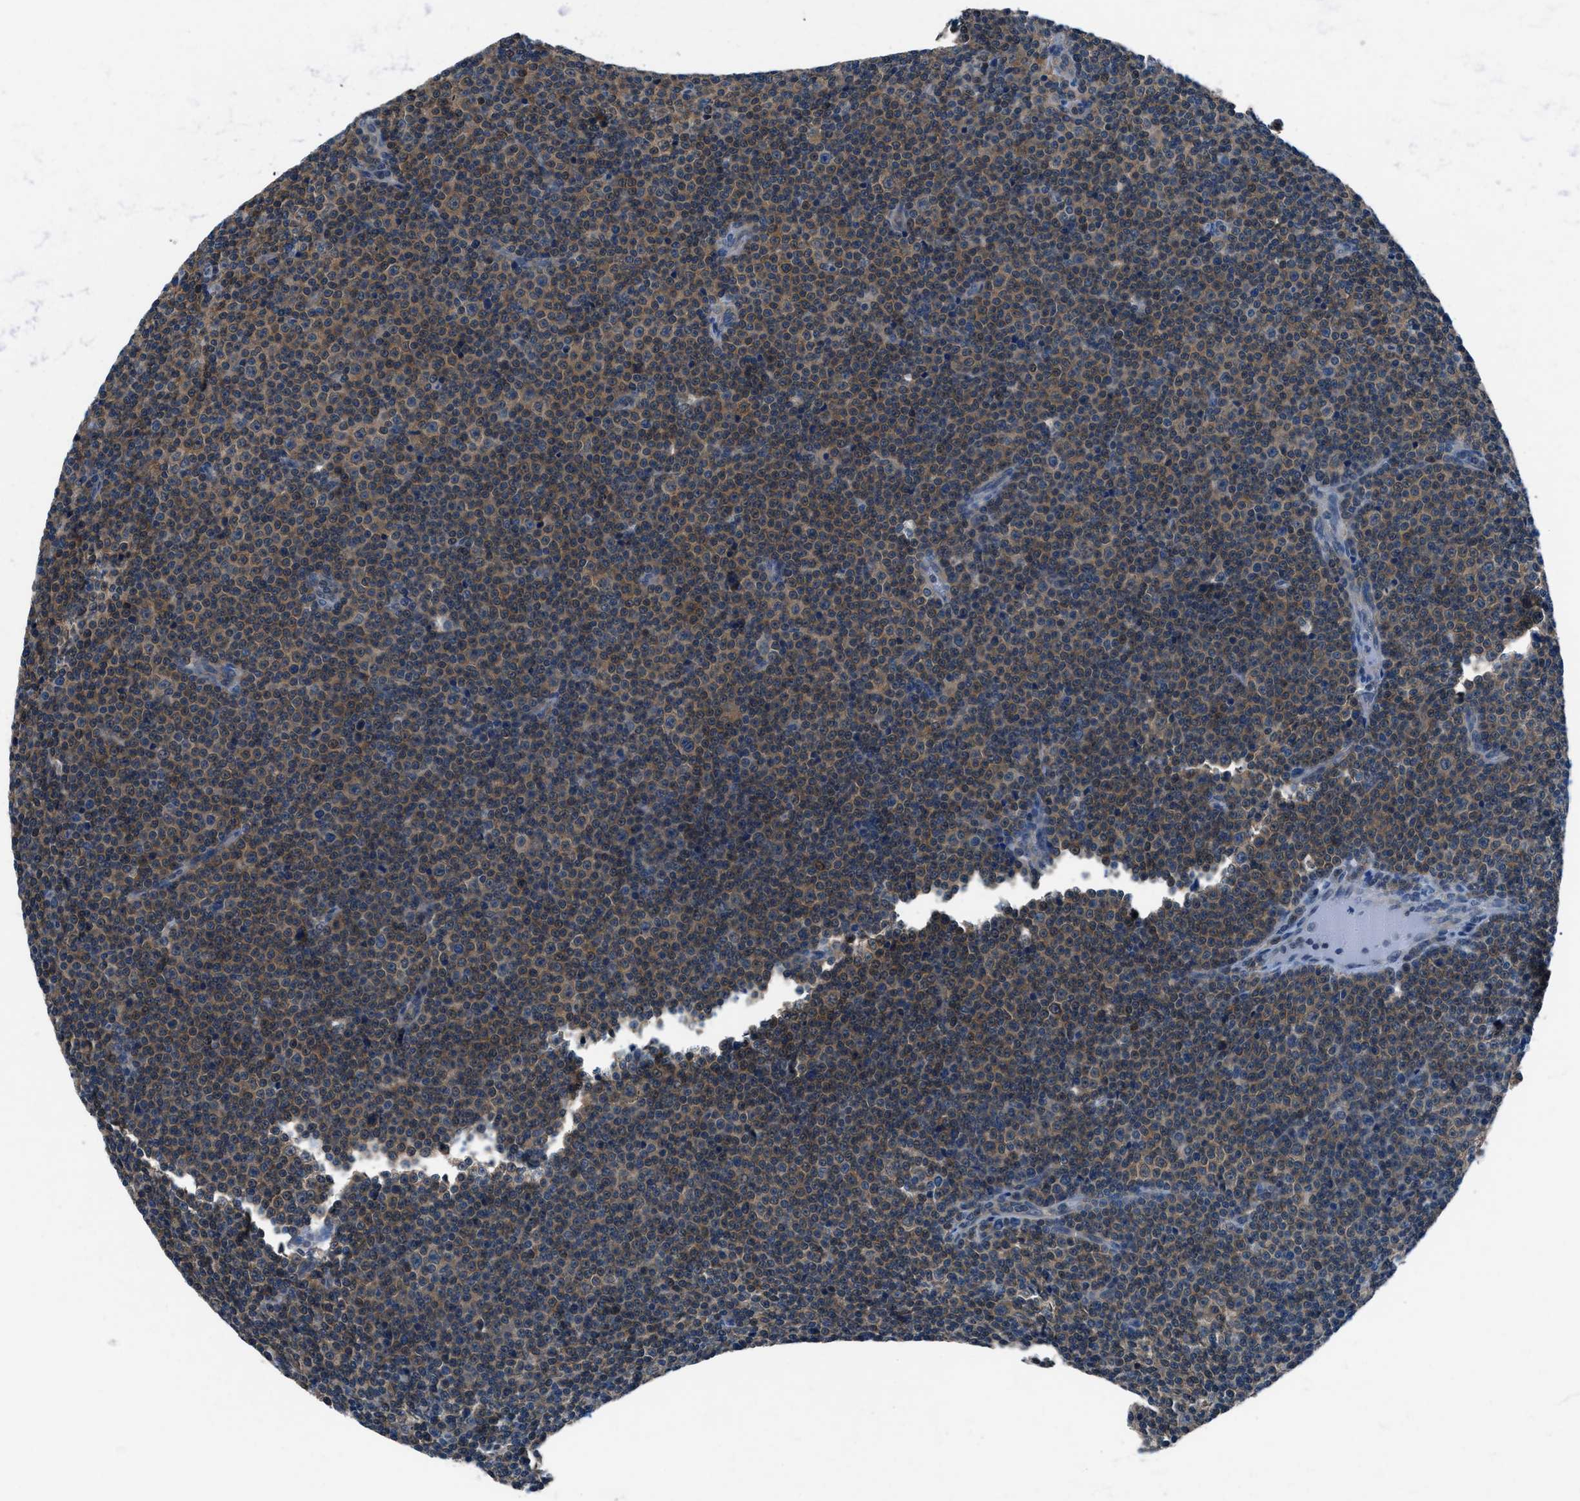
{"staining": {"intensity": "weak", "quantity": ">75%", "location": "cytoplasmic/membranous"}, "tissue": "lymphoma", "cell_type": "Tumor cells", "image_type": "cancer", "snomed": [{"axis": "morphology", "description": "Malignant lymphoma, non-Hodgkin's type, Low grade"}, {"axis": "topography", "description": "Lymph node"}], "caption": "A brown stain labels weak cytoplasmic/membranous expression of a protein in low-grade malignant lymphoma, non-Hodgkin's type tumor cells.", "gene": "ACP1", "patient": {"sex": "female", "age": 67}}